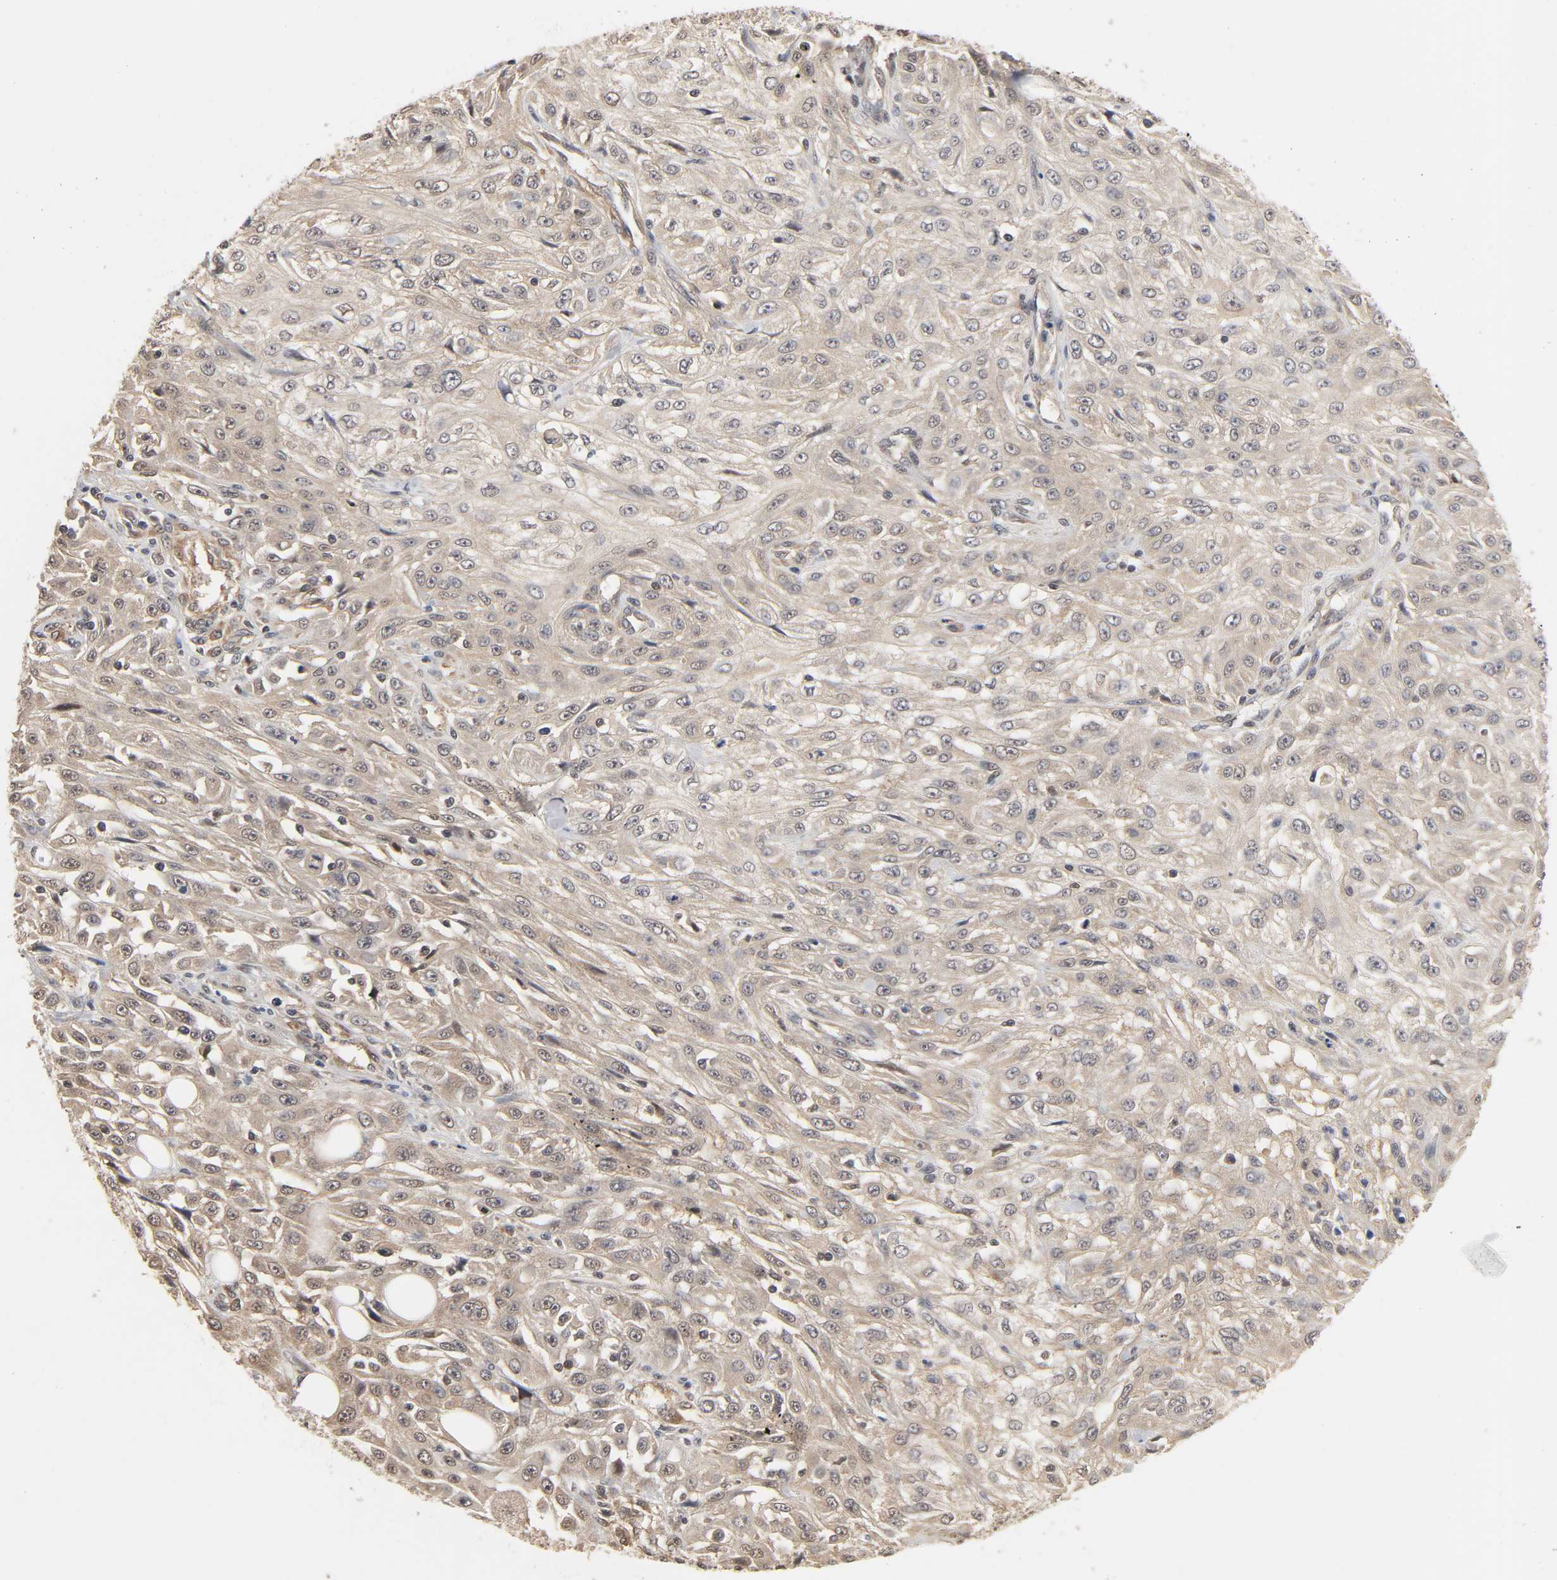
{"staining": {"intensity": "negative", "quantity": "none", "location": "none"}, "tissue": "skin cancer", "cell_type": "Tumor cells", "image_type": "cancer", "snomed": [{"axis": "morphology", "description": "Squamous cell carcinoma, NOS"}, {"axis": "topography", "description": "Skin"}], "caption": "Tumor cells show no significant protein expression in skin squamous cell carcinoma.", "gene": "PDE5A", "patient": {"sex": "male", "age": 75}}